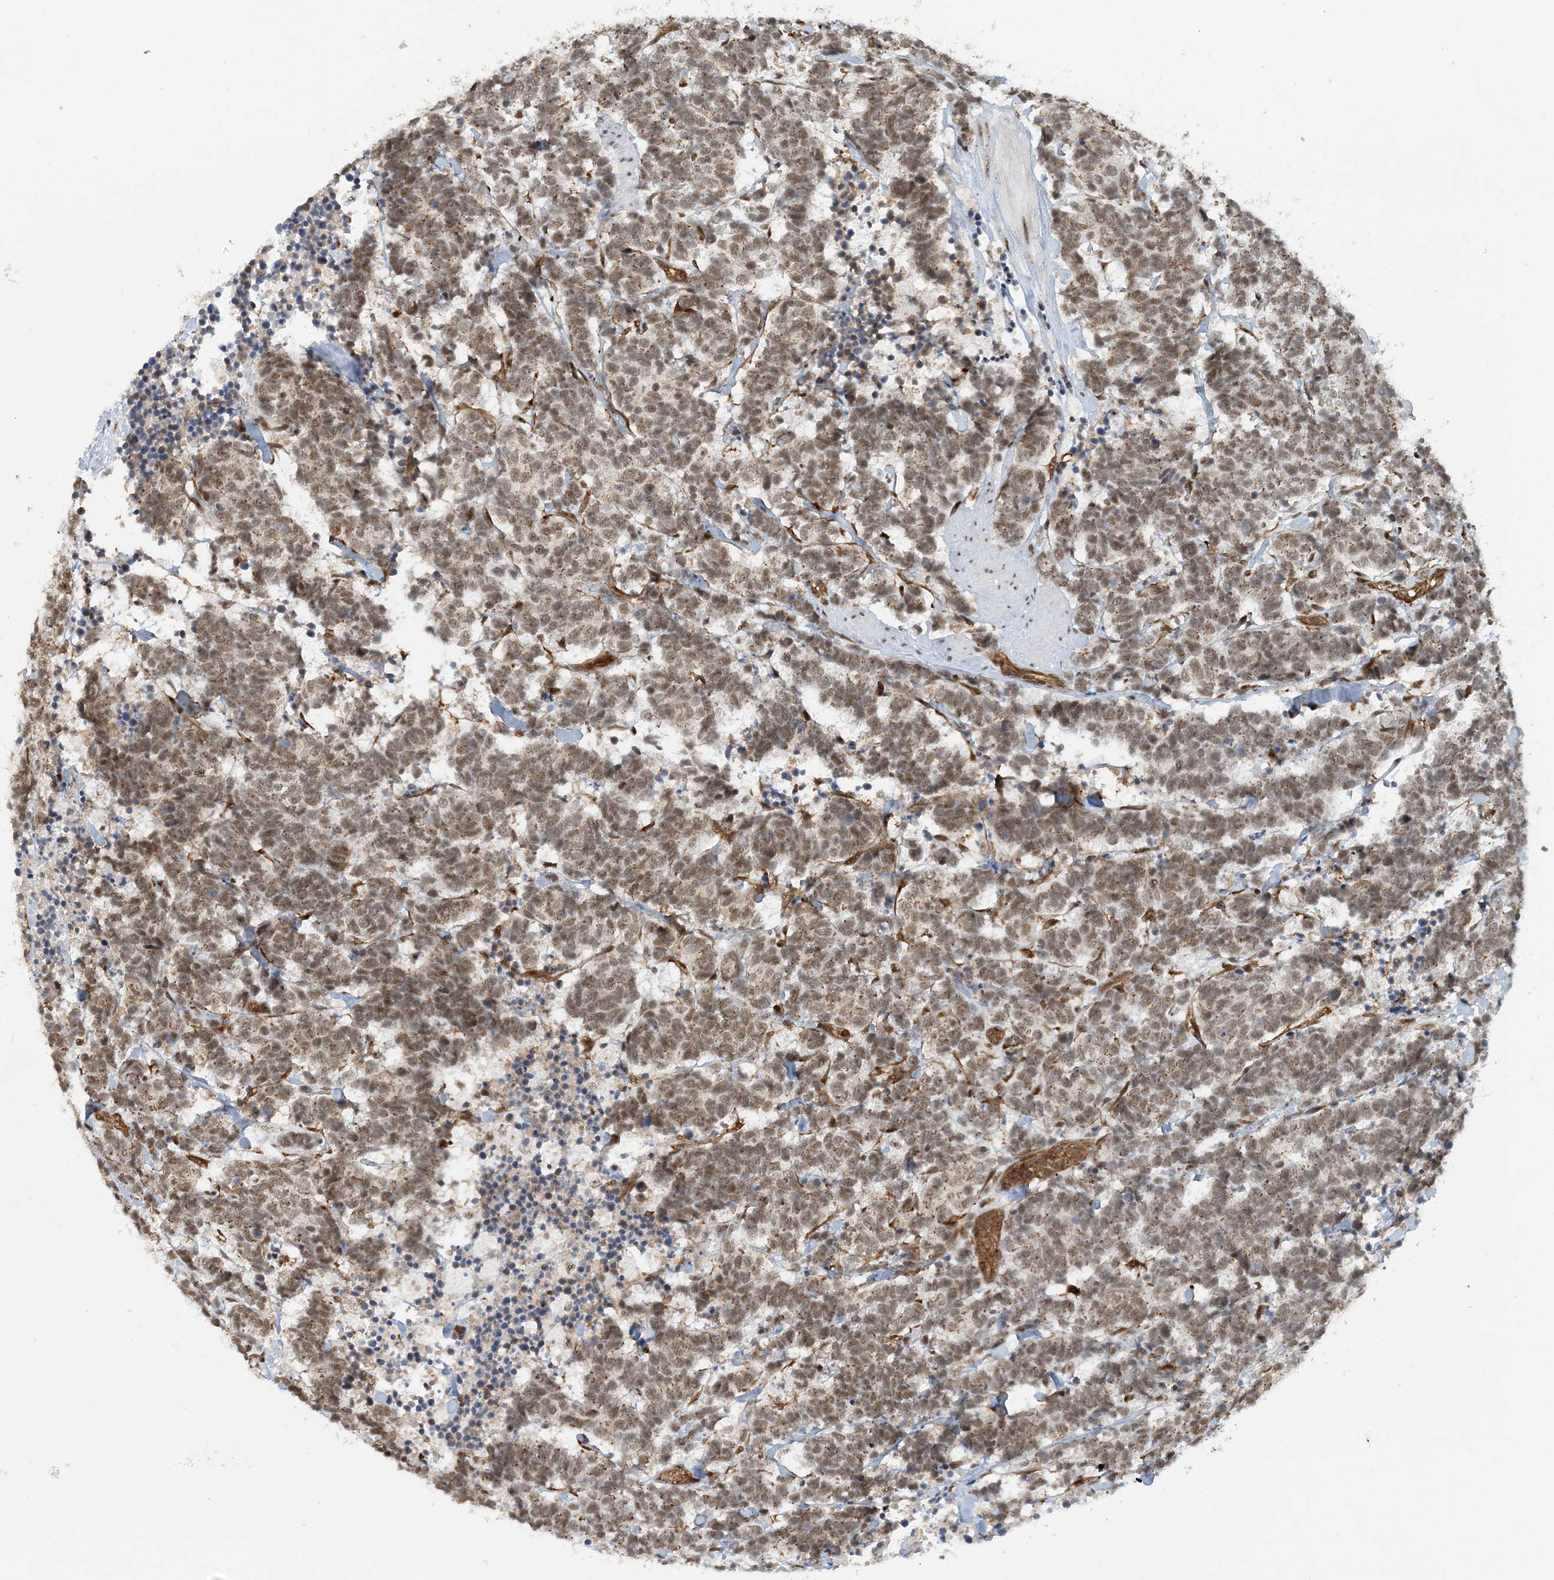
{"staining": {"intensity": "moderate", "quantity": ">75%", "location": "cytoplasmic/membranous,nuclear"}, "tissue": "carcinoid", "cell_type": "Tumor cells", "image_type": "cancer", "snomed": [{"axis": "morphology", "description": "Carcinoma, NOS"}, {"axis": "morphology", "description": "Carcinoid, malignant, NOS"}, {"axis": "topography", "description": "Urinary bladder"}], "caption": "Carcinoma tissue reveals moderate cytoplasmic/membranous and nuclear expression in approximately >75% of tumor cells, visualized by immunohistochemistry.", "gene": "PLRG1", "patient": {"sex": "male", "age": 57}}